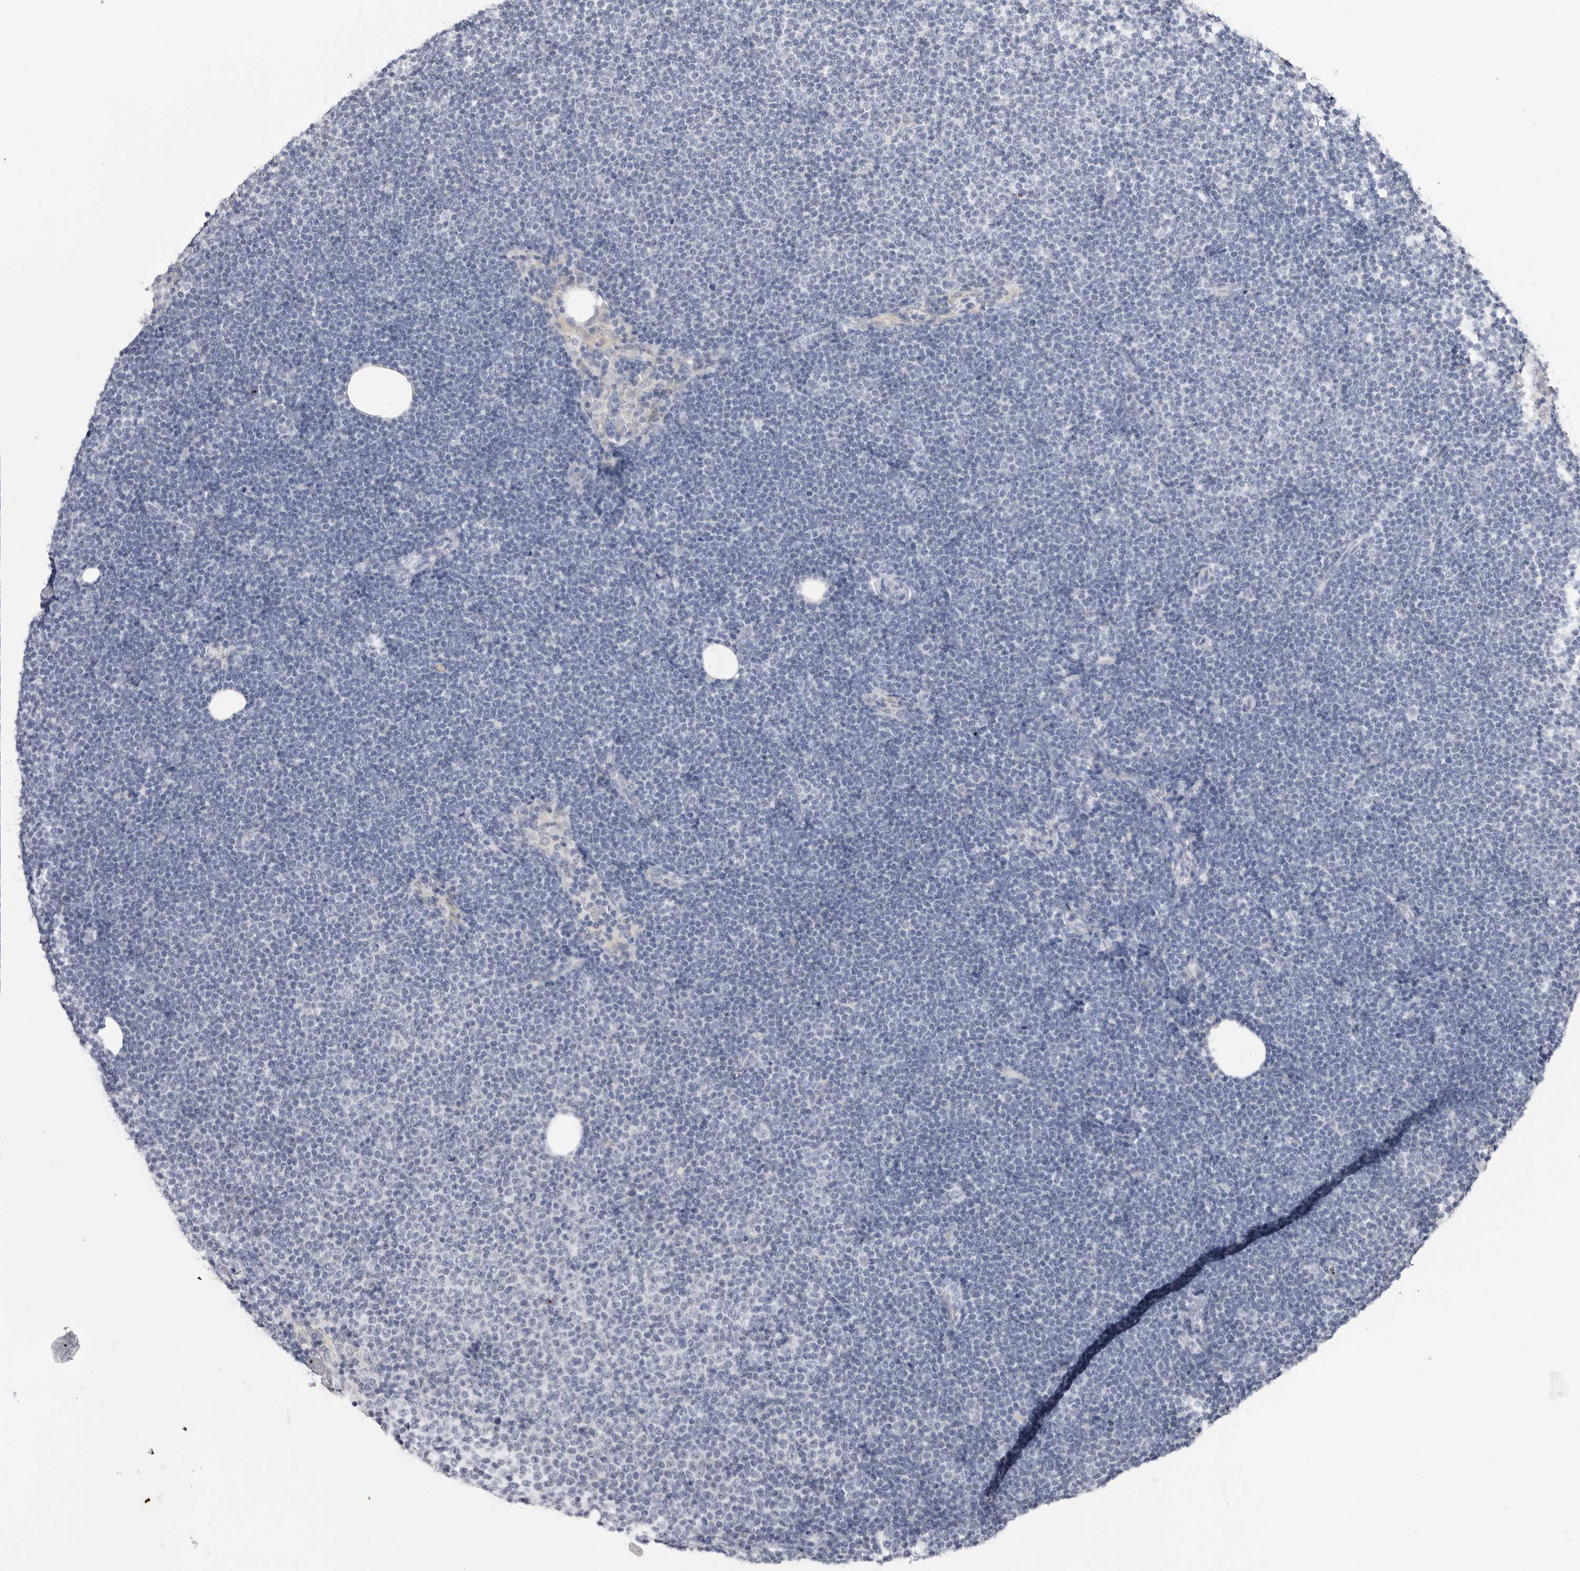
{"staining": {"intensity": "negative", "quantity": "none", "location": "none"}, "tissue": "lymphoma", "cell_type": "Tumor cells", "image_type": "cancer", "snomed": [{"axis": "morphology", "description": "Malignant lymphoma, non-Hodgkin's type, Low grade"}, {"axis": "topography", "description": "Lymph node"}], "caption": "DAB (3,3'-diaminobenzidine) immunohistochemical staining of human lymphoma displays no significant expression in tumor cells.", "gene": "PGA3", "patient": {"sex": "female", "age": 53}}